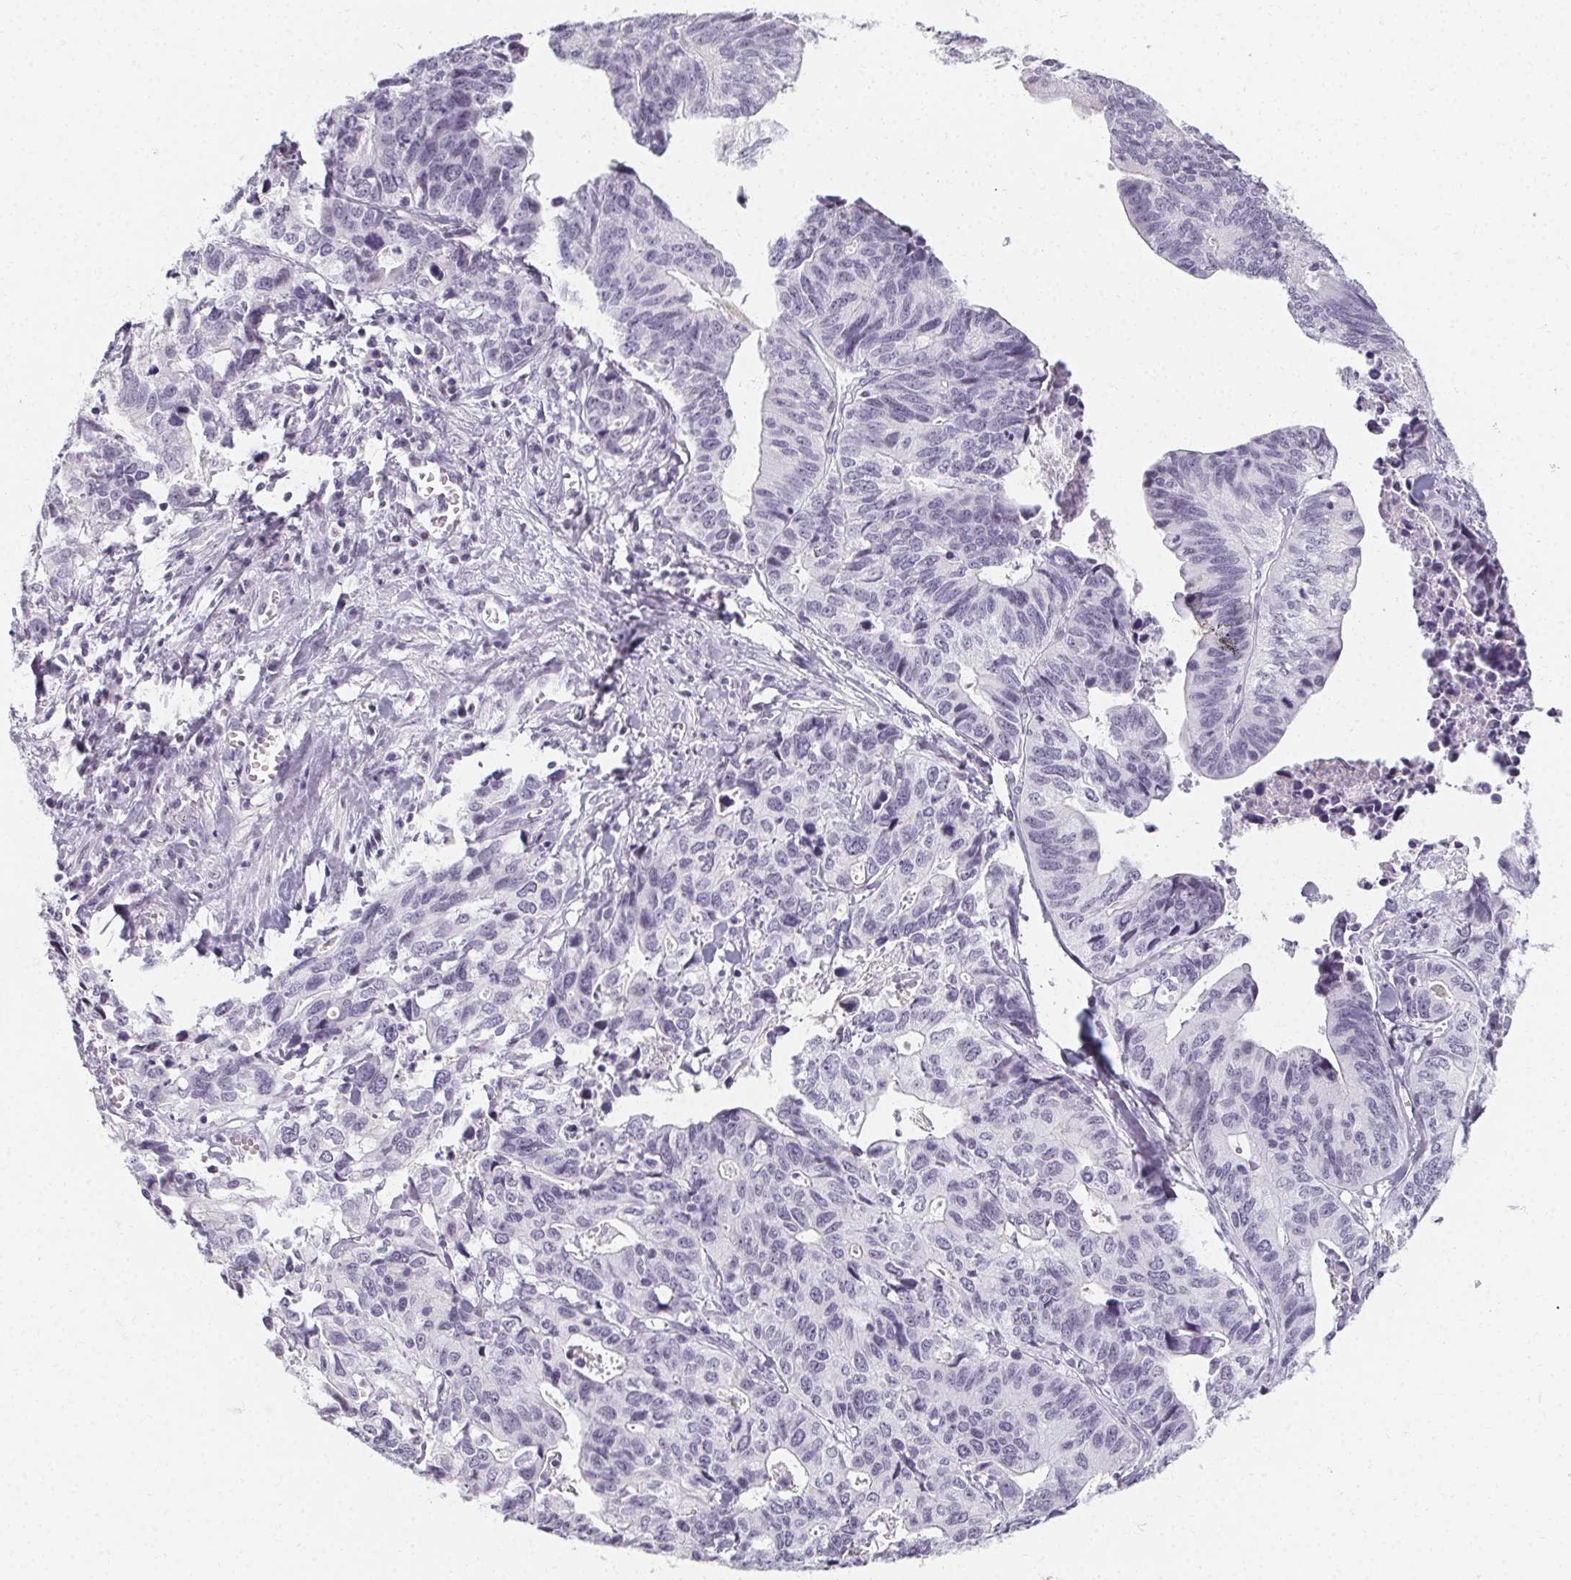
{"staining": {"intensity": "negative", "quantity": "none", "location": "none"}, "tissue": "stomach cancer", "cell_type": "Tumor cells", "image_type": "cancer", "snomed": [{"axis": "morphology", "description": "Adenocarcinoma, NOS"}, {"axis": "topography", "description": "Stomach, upper"}], "caption": "A histopathology image of human stomach cancer is negative for staining in tumor cells.", "gene": "SYNPR", "patient": {"sex": "female", "age": 67}}